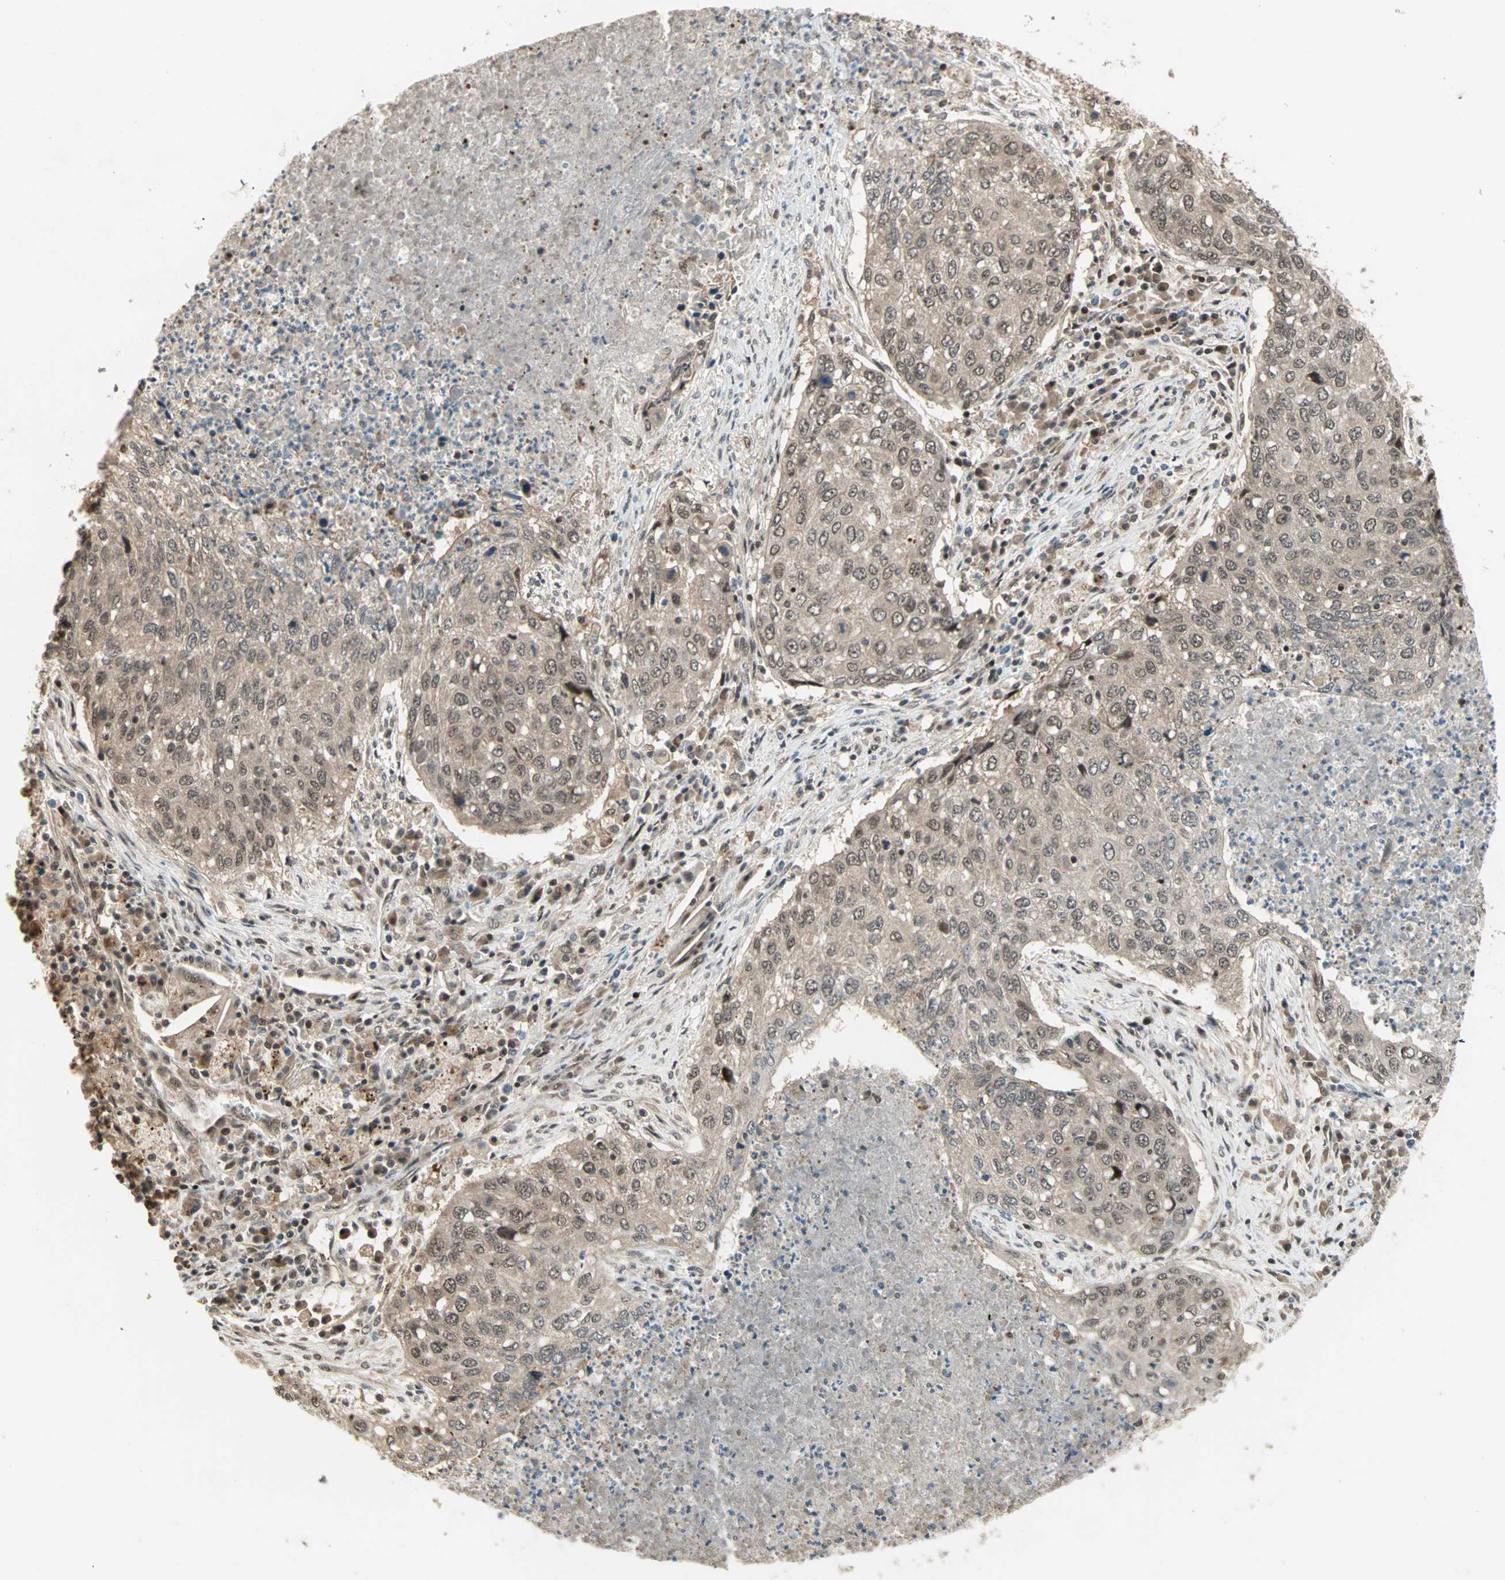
{"staining": {"intensity": "weak", "quantity": ">75%", "location": "cytoplasmic/membranous,nuclear"}, "tissue": "lung cancer", "cell_type": "Tumor cells", "image_type": "cancer", "snomed": [{"axis": "morphology", "description": "Squamous cell carcinoma, NOS"}, {"axis": "topography", "description": "Lung"}], "caption": "Human lung cancer (squamous cell carcinoma) stained for a protein (brown) reveals weak cytoplasmic/membranous and nuclear positive positivity in about >75% of tumor cells.", "gene": "ZNF701", "patient": {"sex": "female", "age": 63}}